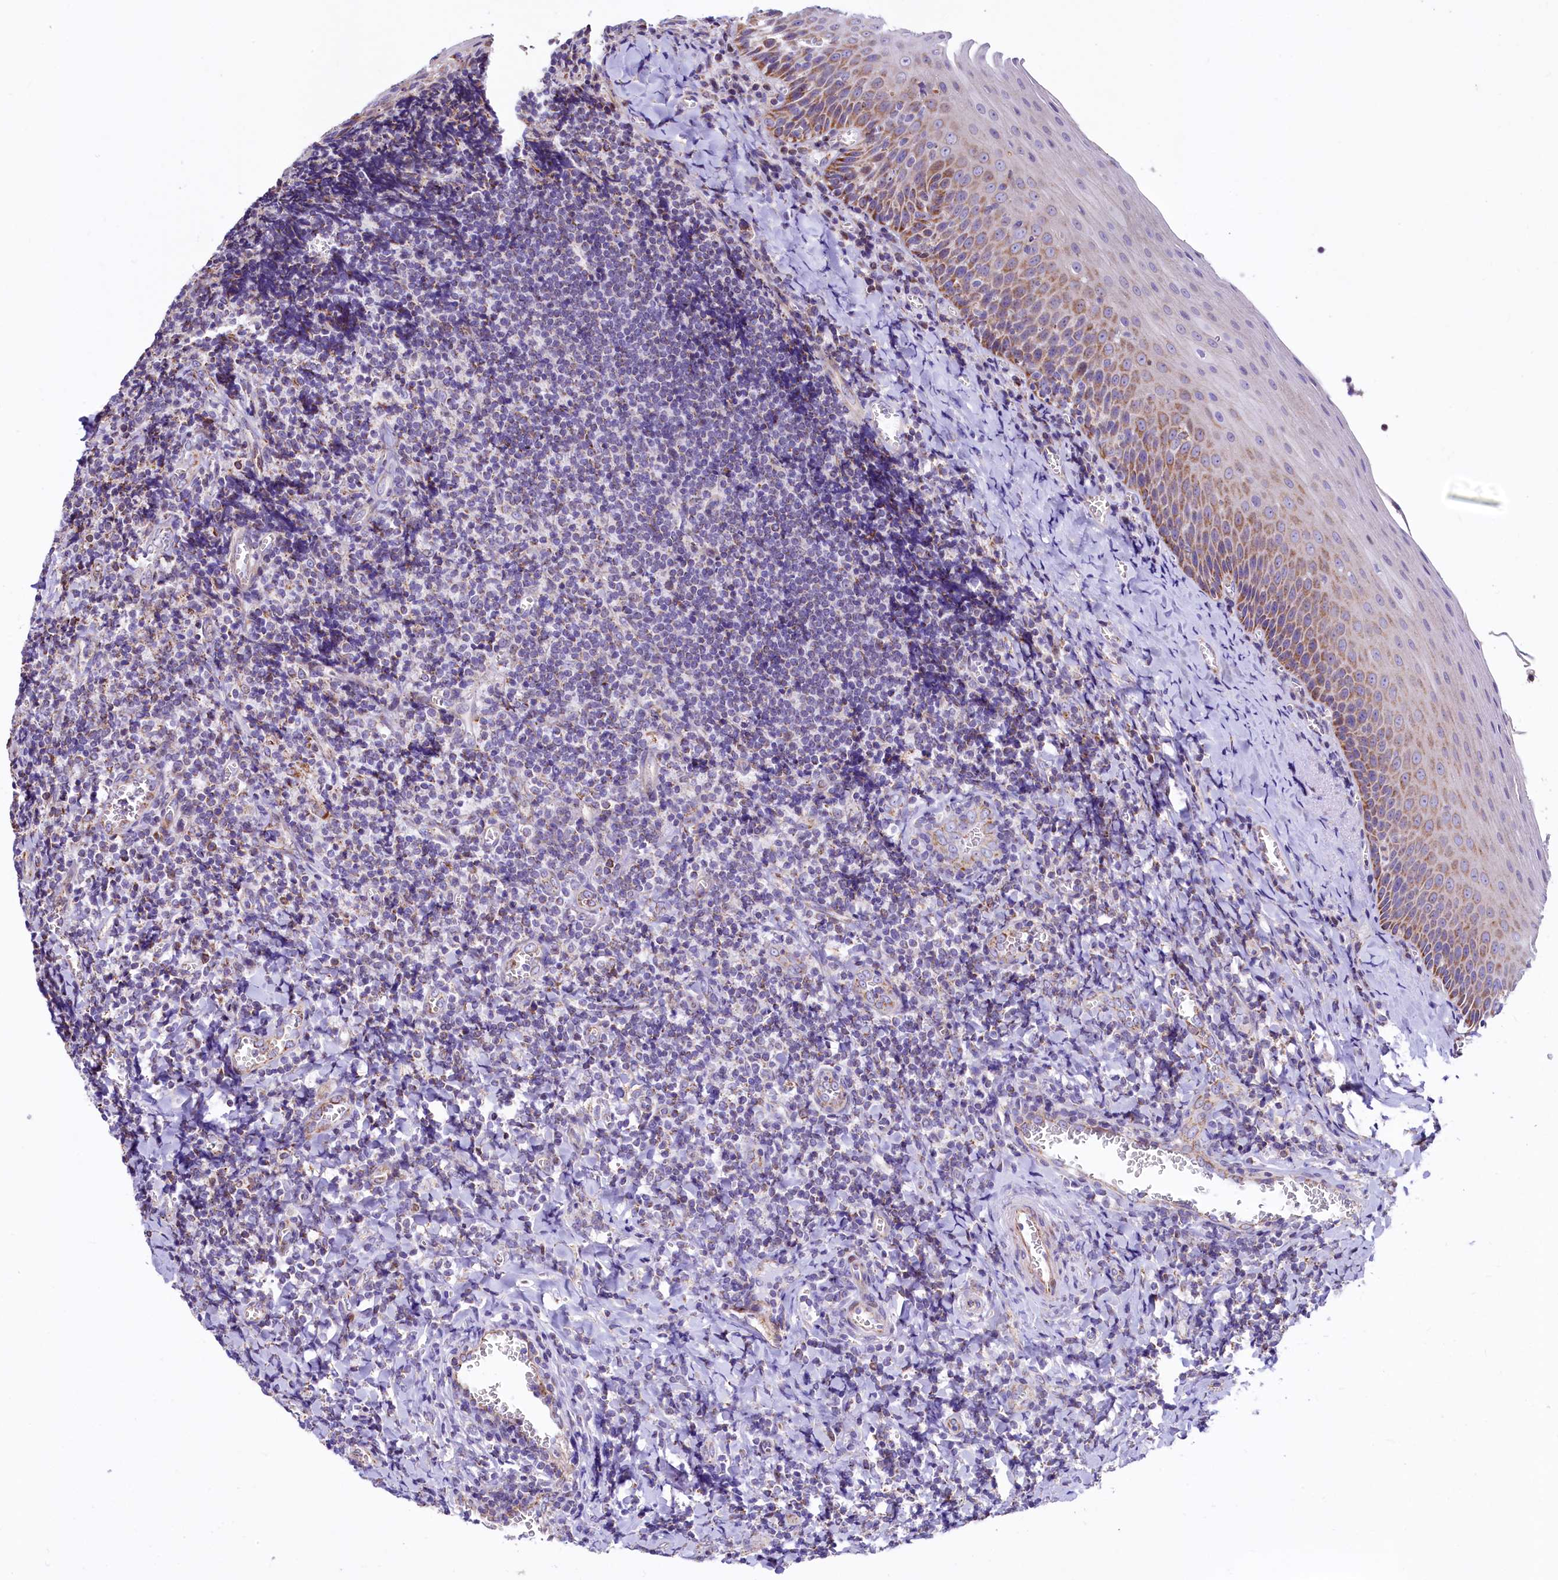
{"staining": {"intensity": "moderate", "quantity": "<25%", "location": "cytoplasmic/membranous"}, "tissue": "tonsil", "cell_type": "Germinal center cells", "image_type": "normal", "snomed": [{"axis": "morphology", "description": "Normal tissue, NOS"}, {"axis": "topography", "description": "Tonsil"}], "caption": "An IHC image of normal tissue is shown. Protein staining in brown shows moderate cytoplasmic/membranous positivity in tonsil within germinal center cells.", "gene": "VWCE", "patient": {"sex": "male", "age": 27}}